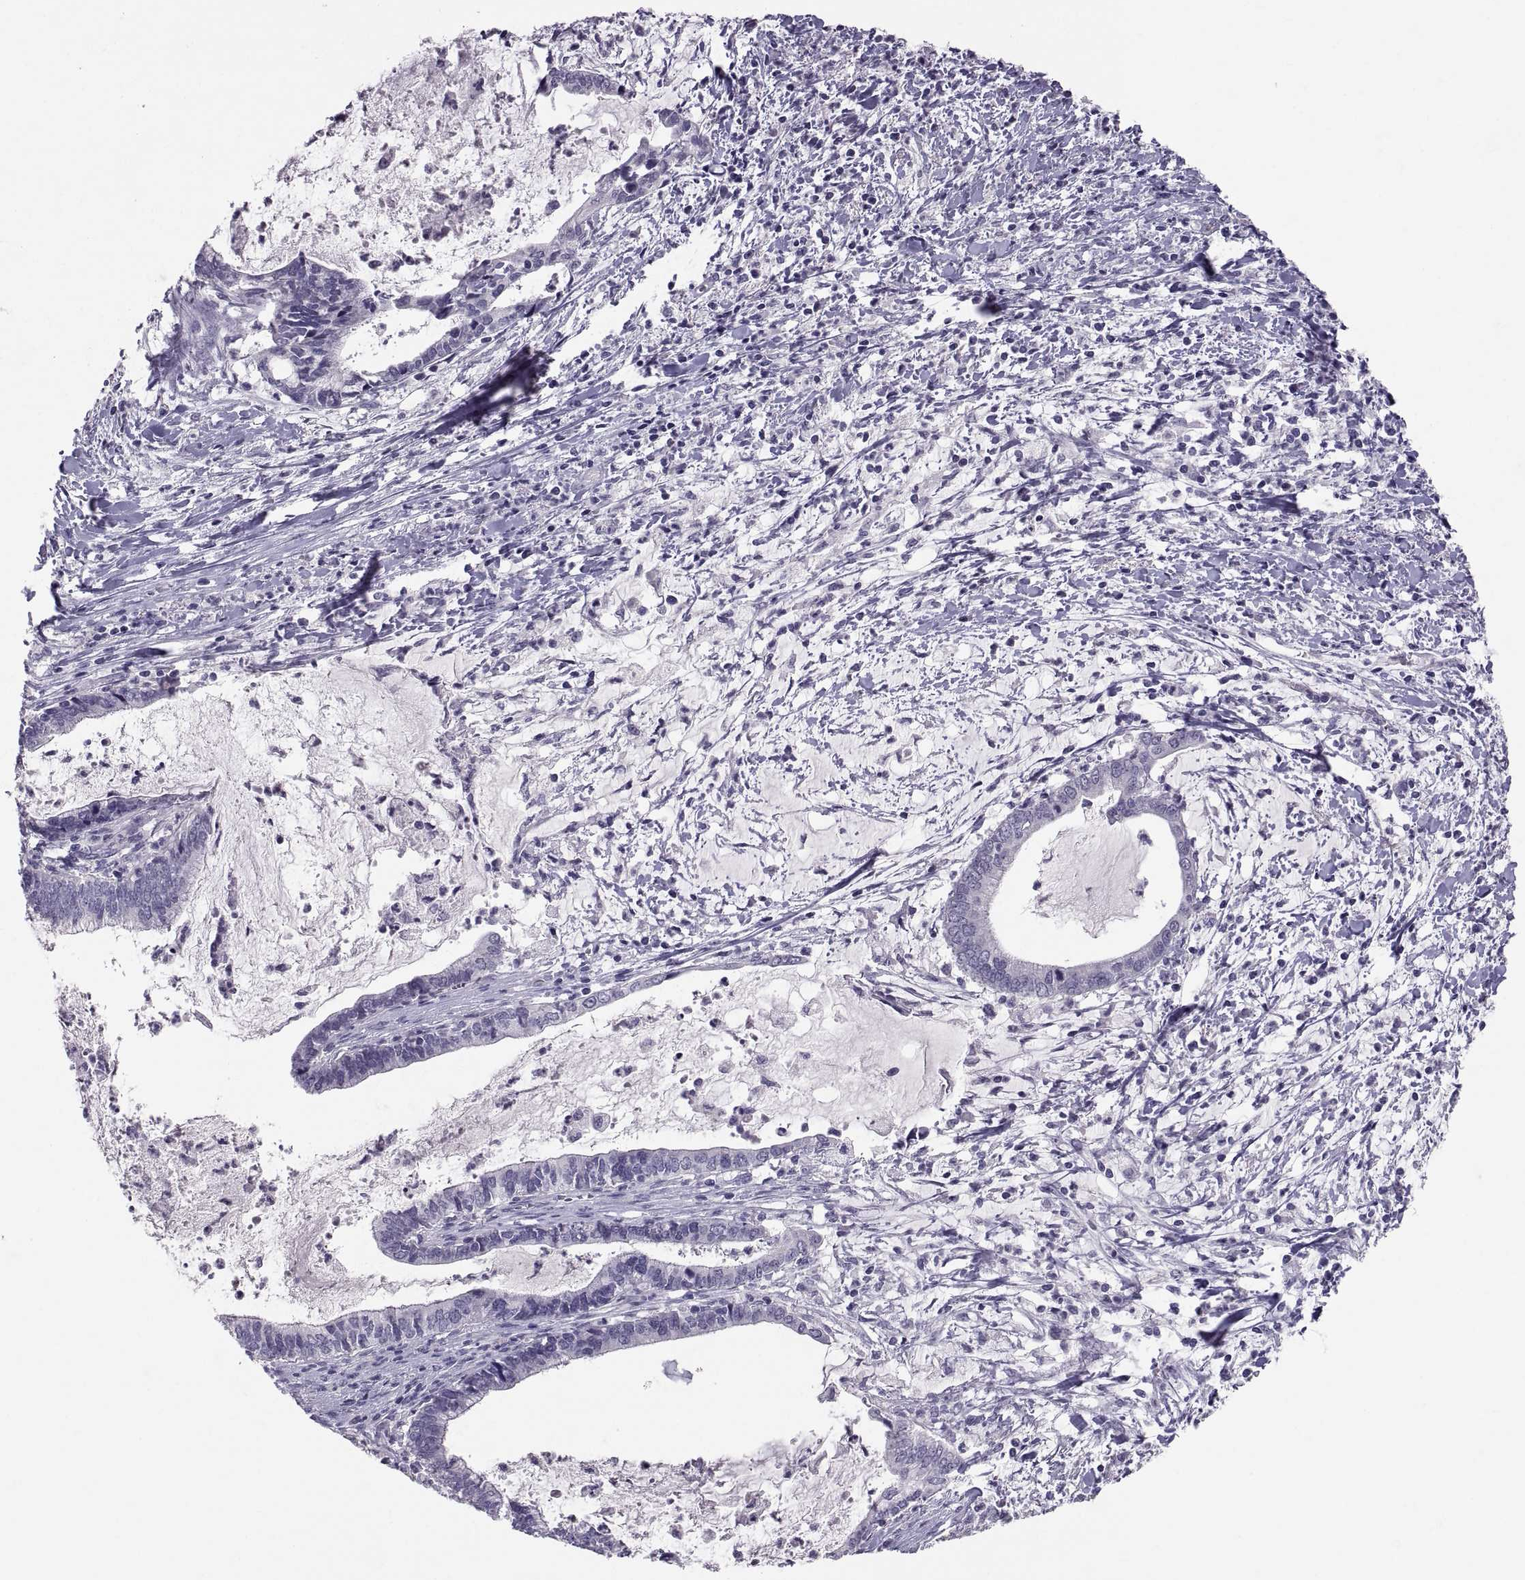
{"staining": {"intensity": "negative", "quantity": "none", "location": "none"}, "tissue": "cervical cancer", "cell_type": "Tumor cells", "image_type": "cancer", "snomed": [{"axis": "morphology", "description": "Adenocarcinoma, NOS"}, {"axis": "topography", "description": "Cervix"}], "caption": "An image of cervical cancer (adenocarcinoma) stained for a protein demonstrates no brown staining in tumor cells.", "gene": "PTN", "patient": {"sex": "female", "age": 42}}